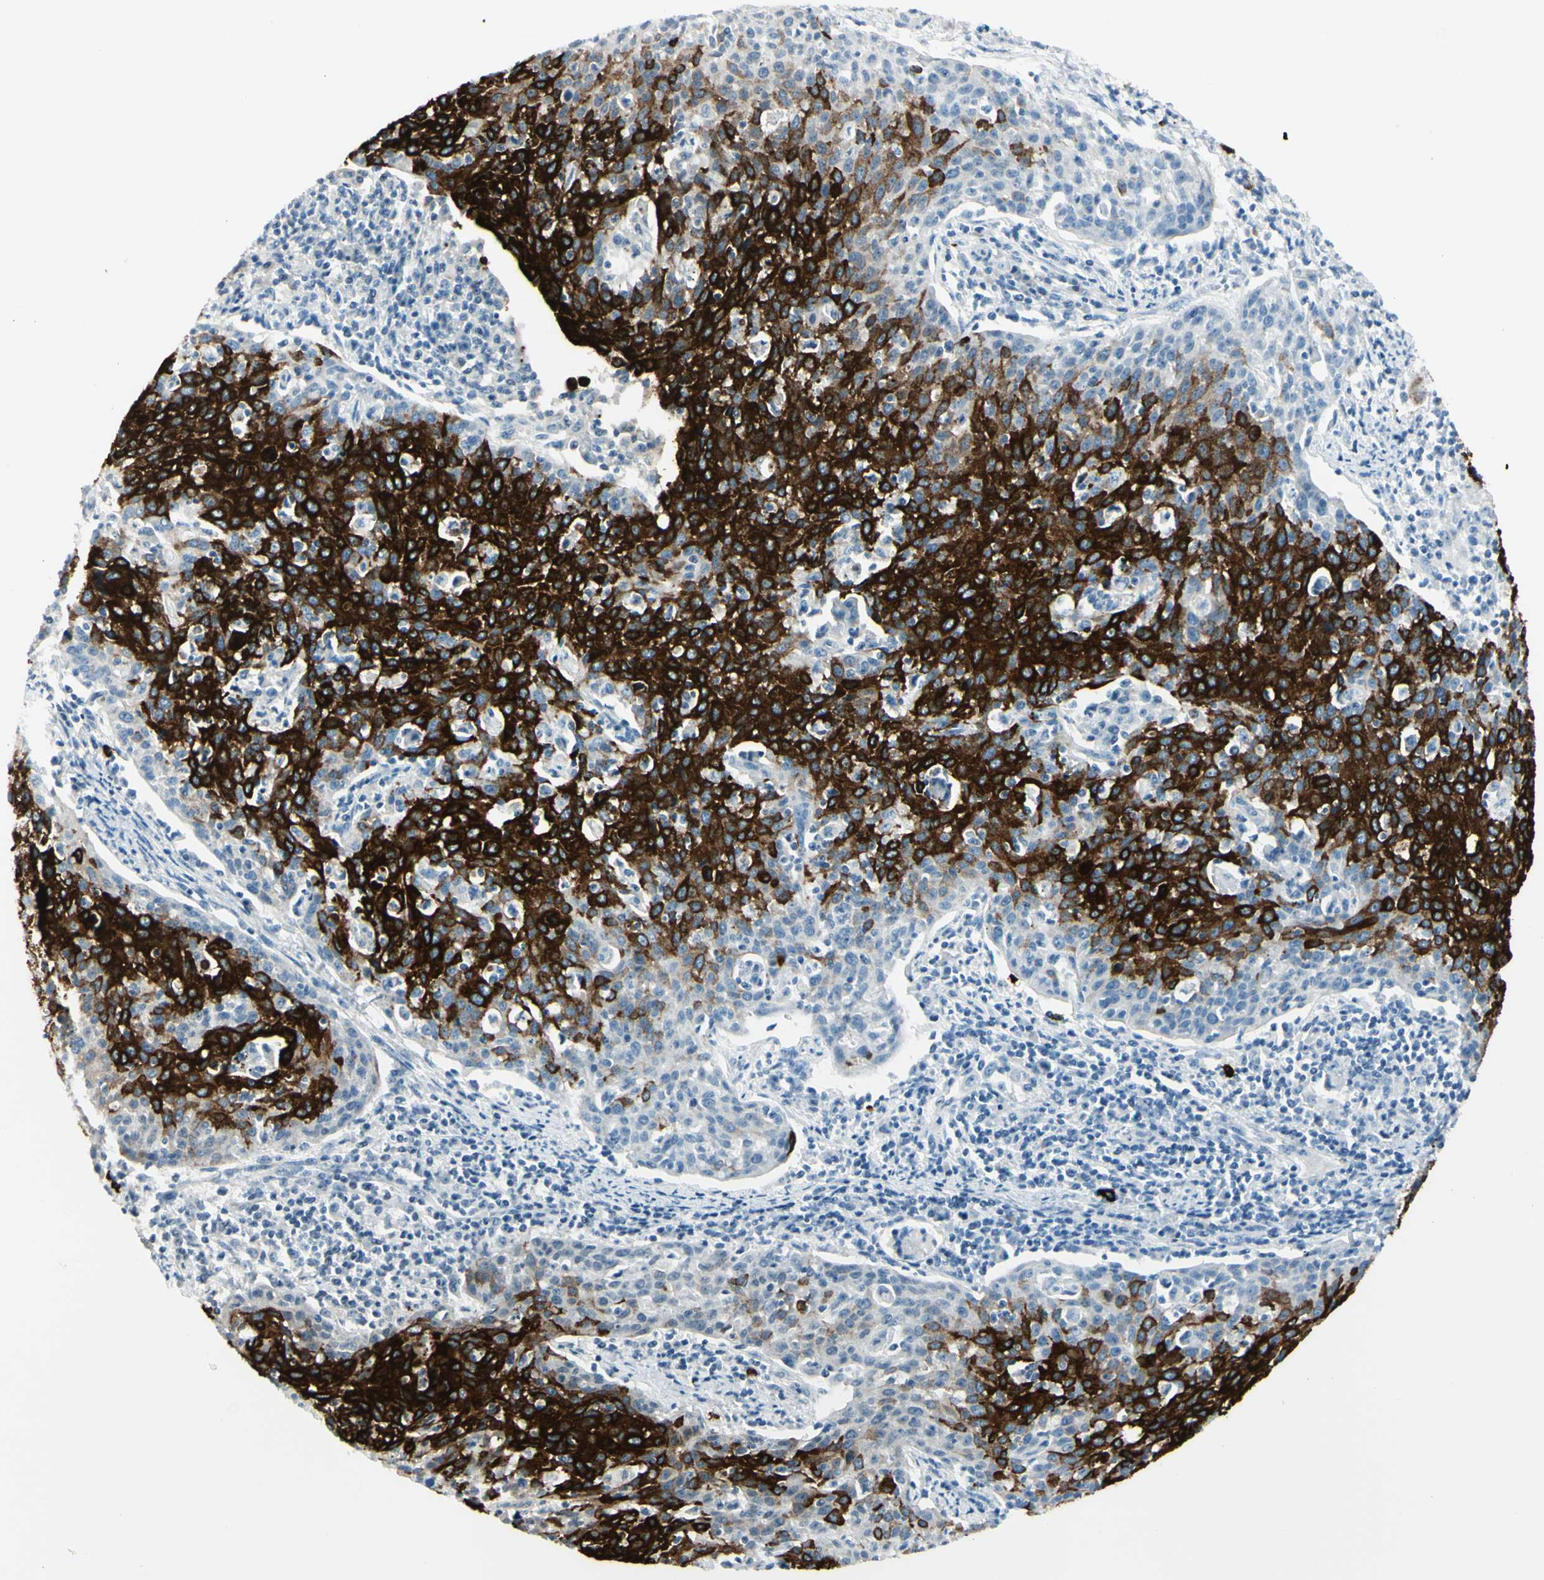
{"staining": {"intensity": "strong", "quantity": ">75%", "location": "cytoplasmic/membranous"}, "tissue": "cervical cancer", "cell_type": "Tumor cells", "image_type": "cancer", "snomed": [{"axis": "morphology", "description": "Squamous cell carcinoma, NOS"}, {"axis": "topography", "description": "Cervix"}], "caption": "Tumor cells show high levels of strong cytoplasmic/membranous staining in approximately >75% of cells in cervical cancer (squamous cell carcinoma). The staining is performed using DAB (3,3'-diaminobenzidine) brown chromogen to label protein expression. The nuclei are counter-stained blue using hematoxylin.", "gene": "DLG4", "patient": {"sex": "female", "age": 38}}